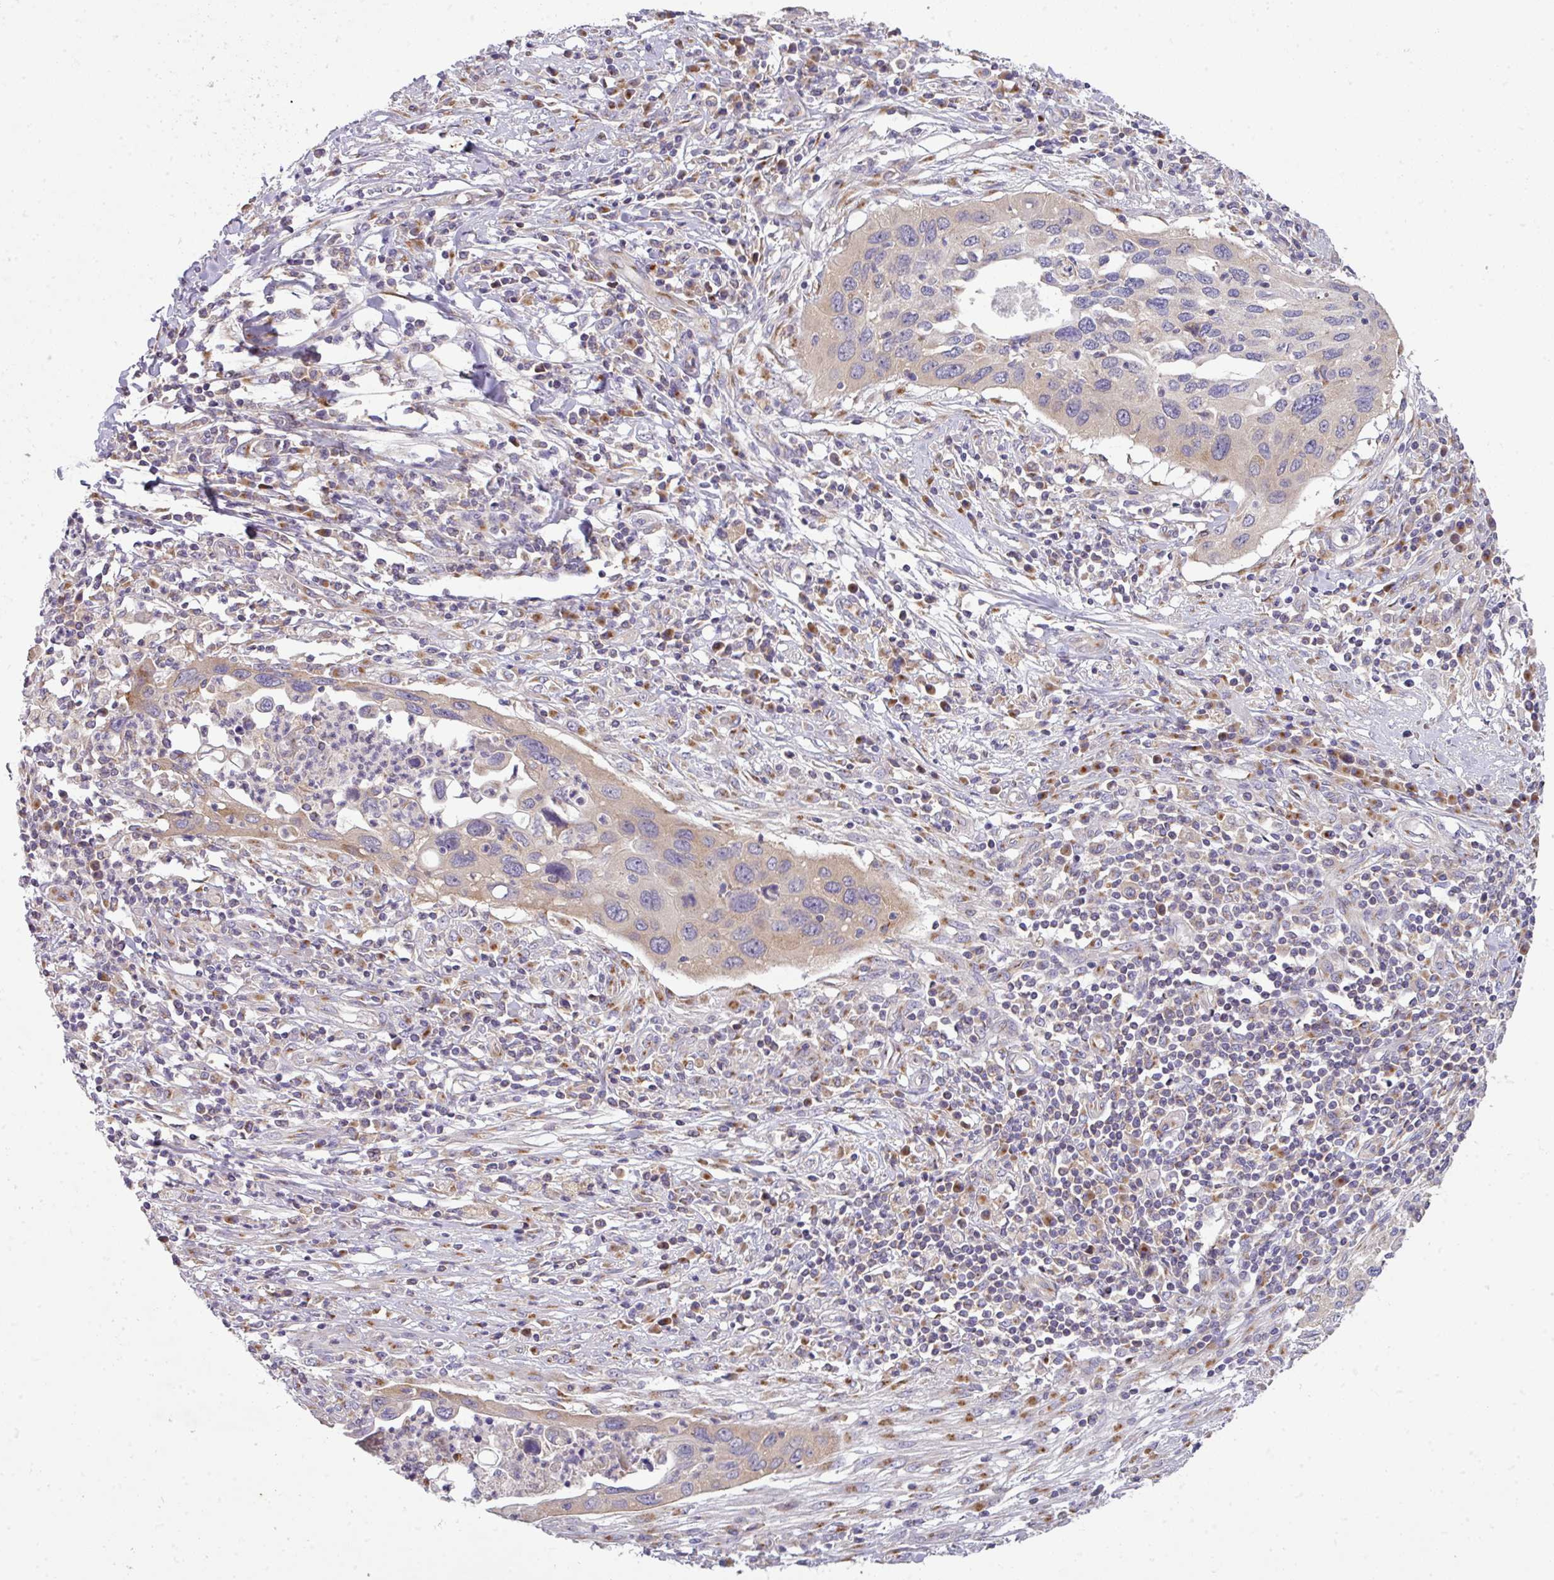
{"staining": {"intensity": "weak", "quantity": "25%-75%", "location": "cytoplasmic/membranous"}, "tissue": "cervical cancer", "cell_type": "Tumor cells", "image_type": "cancer", "snomed": [{"axis": "morphology", "description": "Squamous cell carcinoma, NOS"}, {"axis": "topography", "description": "Cervix"}], "caption": "Protein staining of cervical squamous cell carcinoma tissue displays weak cytoplasmic/membranous staining in about 25%-75% of tumor cells.", "gene": "VTI1A", "patient": {"sex": "female", "age": 38}}